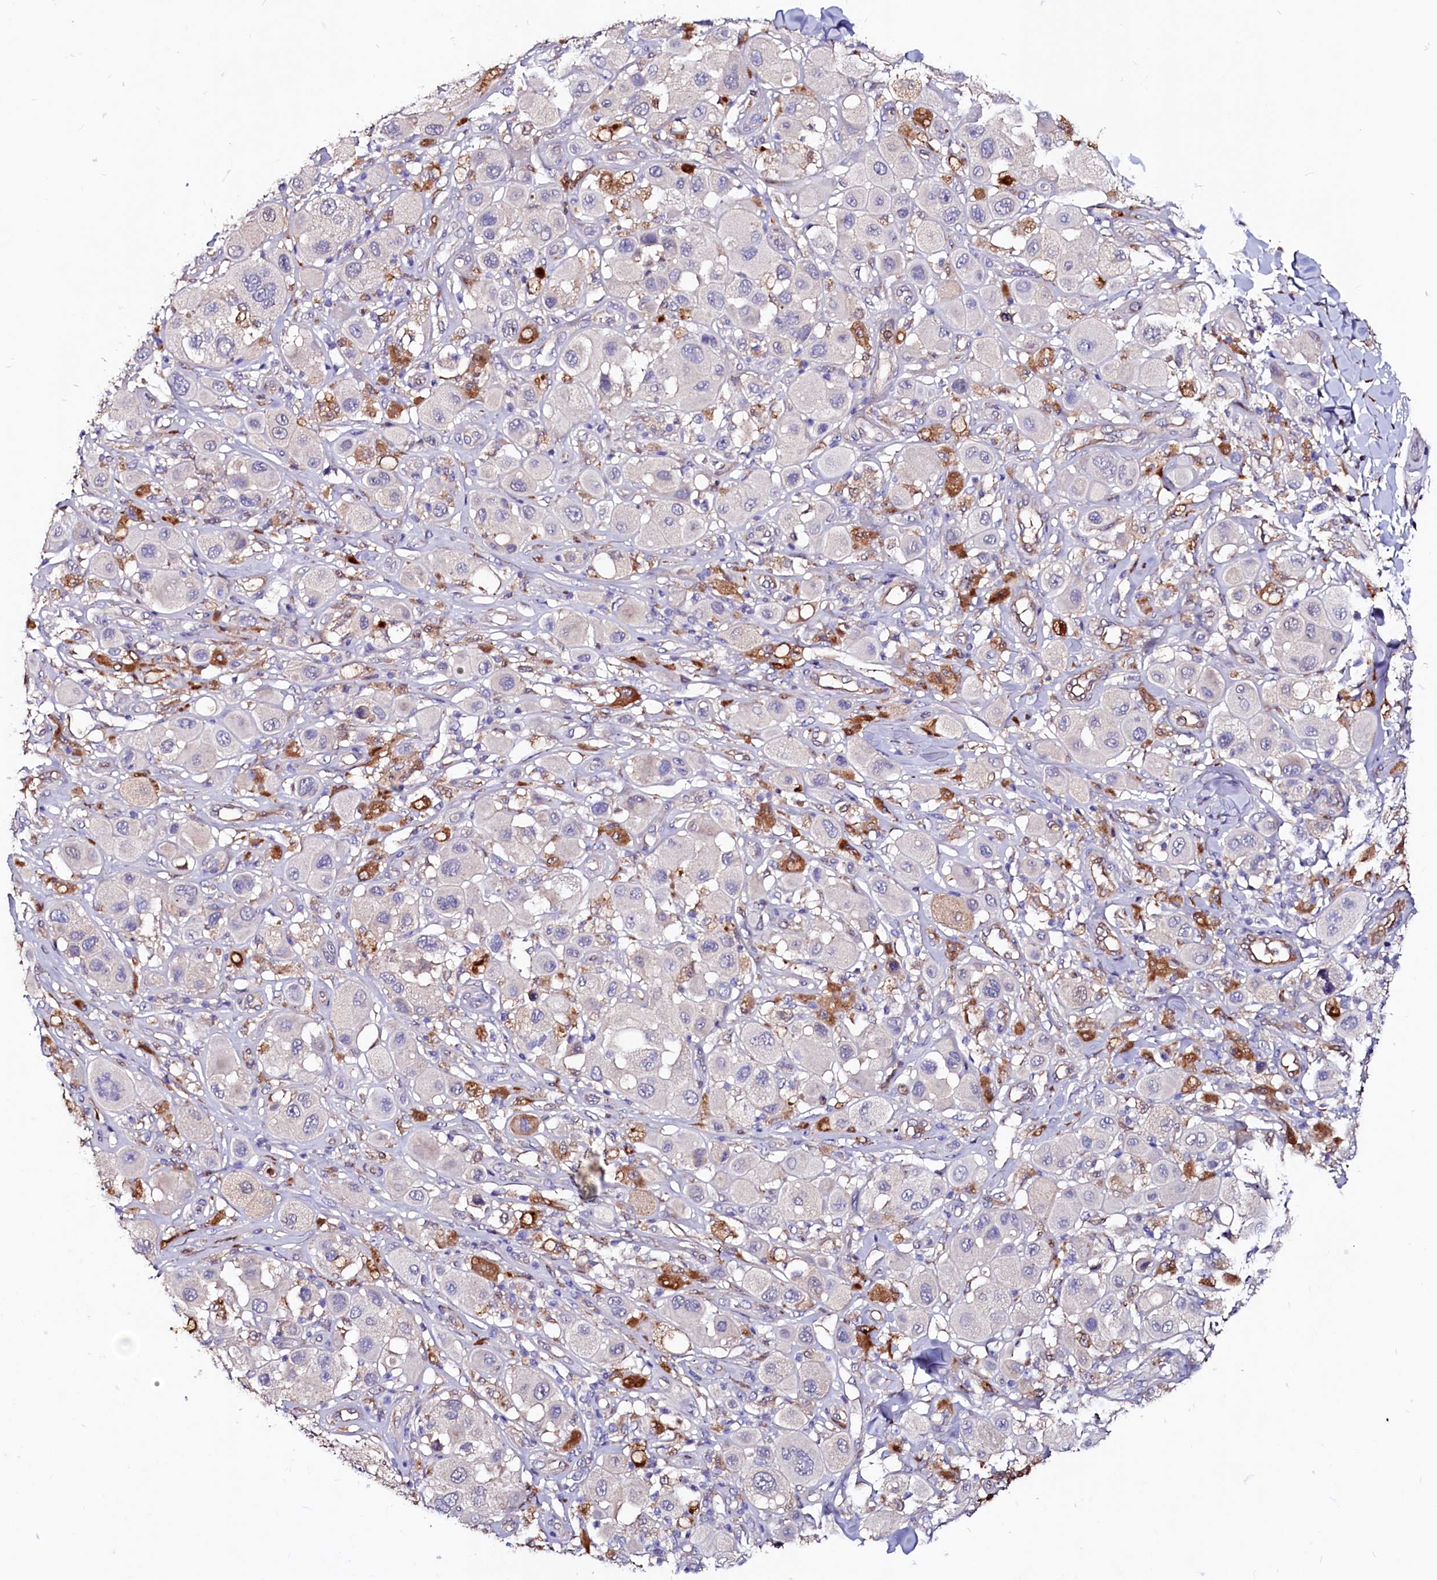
{"staining": {"intensity": "negative", "quantity": "none", "location": "none"}, "tissue": "melanoma", "cell_type": "Tumor cells", "image_type": "cancer", "snomed": [{"axis": "morphology", "description": "Malignant melanoma, Metastatic site"}, {"axis": "topography", "description": "Skin"}], "caption": "Histopathology image shows no significant protein expression in tumor cells of malignant melanoma (metastatic site).", "gene": "IL17RD", "patient": {"sex": "male", "age": 41}}